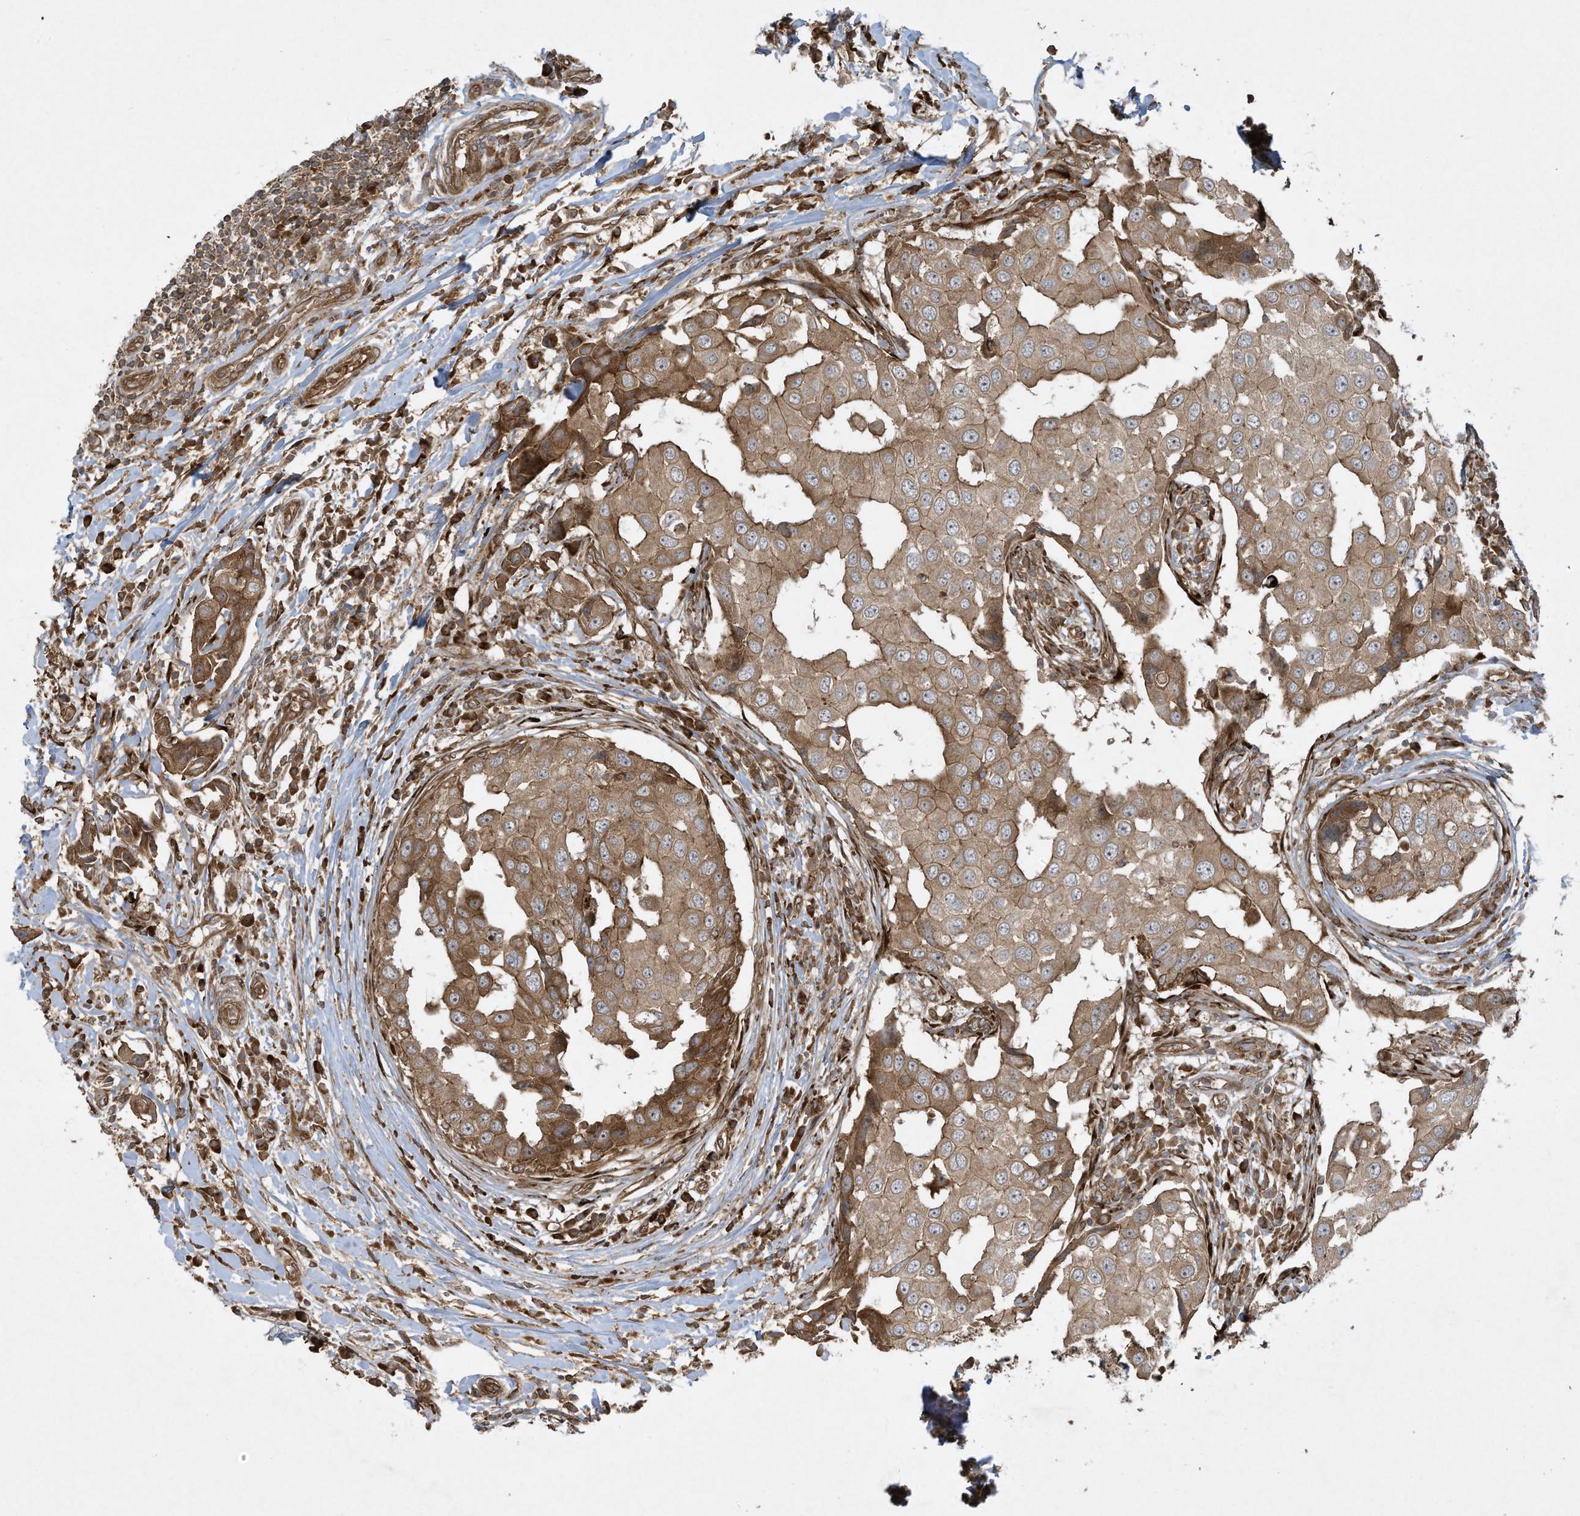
{"staining": {"intensity": "moderate", "quantity": ">75%", "location": "cytoplasmic/membranous"}, "tissue": "breast cancer", "cell_type": "Tumor cells", "image_type": "cancer", "snomed": [{"axis": "morphology", "description": "Duct carcinoma"}, {"axis": "topography", "description": "Breast"}], "caption": "Breast cancer (intraductal carcinoma) stained with a protein marker shows moderate staining in tumor cells.", "gene": "DDIT4", "patient": {"sex": "female", "age": 27}}